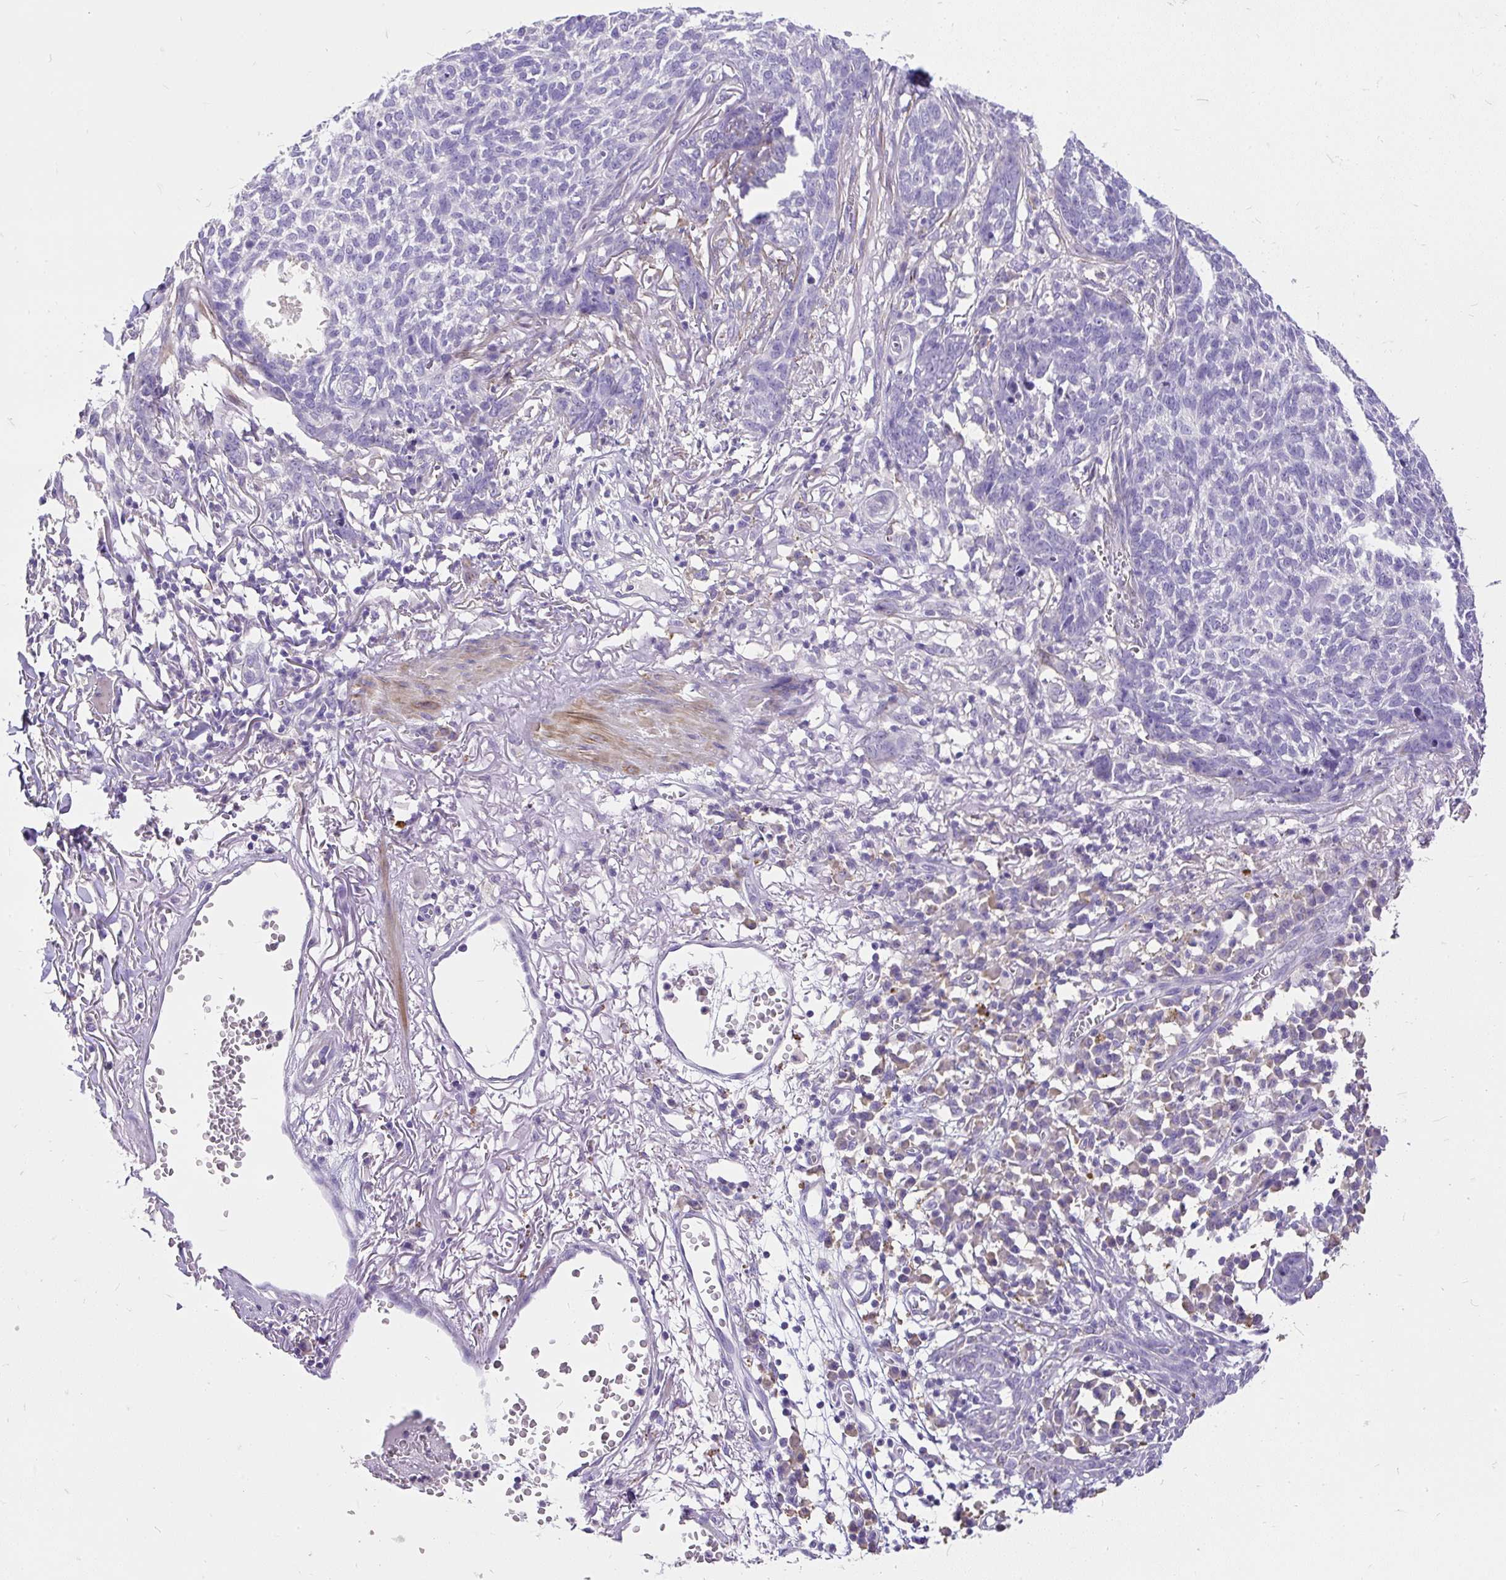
{"staining": {"intensity": "negative", "quantity": "none", "location": "none"}, "tissue": "skin cancer", "cell_type": "Tumor cells", "image_type": "cancer", "snomed": [{"axis": "morphology", "description": "Basal cell carcinoma"}, {"axis": "topography", "description": "Skin"}], "caption": "Immunohistochemistry (IHC) image of skin cancer stained for a protein (brown), which displays no positivity in tumor cells. Nuclei are stained in blue.", "gene": "GBX1", "patient": {"sex": "male", "age": 85}}